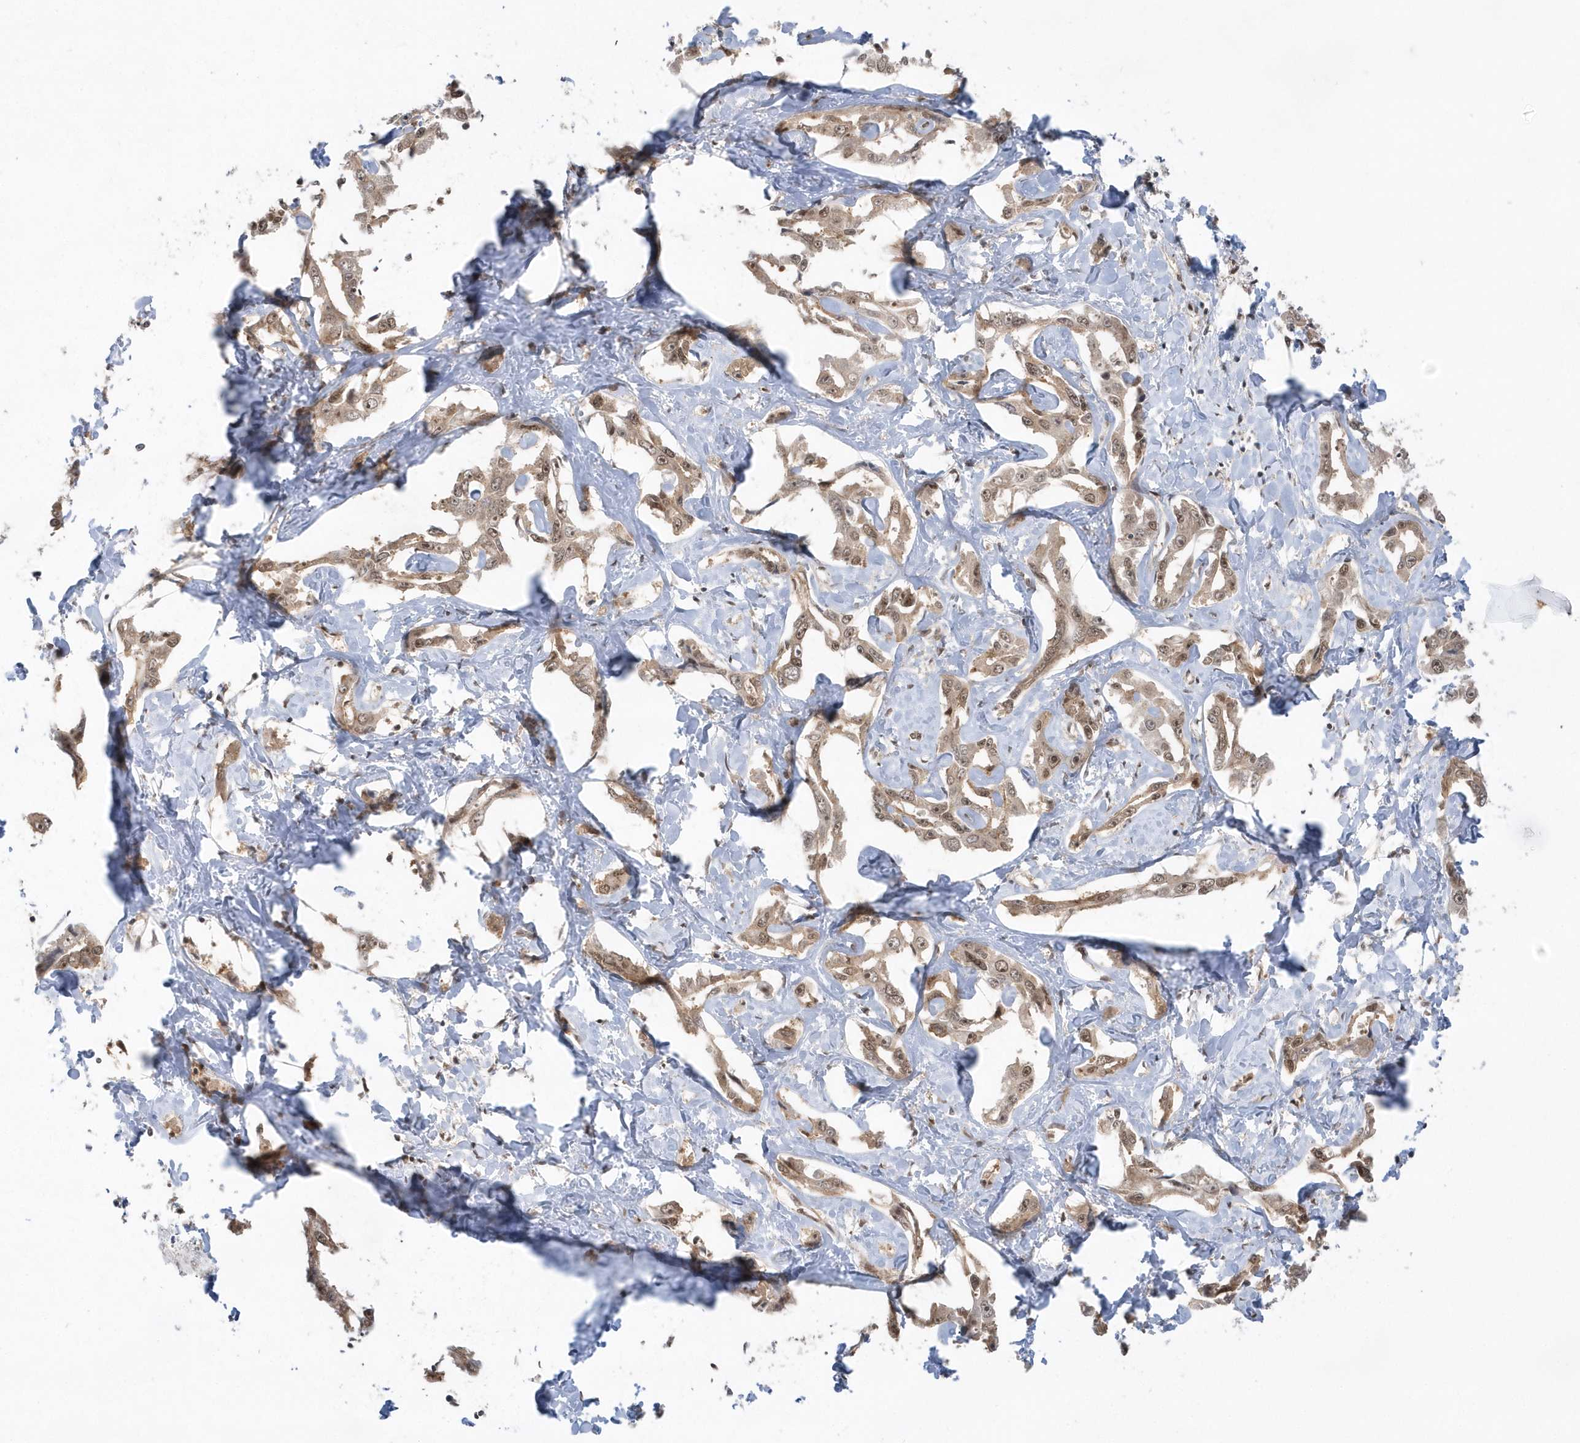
{"staining": {"intensity": "moderate", "quantity": ">75%", "location": "nuclear"}, "tissue": "liver cancer", "cell_type": "Tumor cells", "image_type": "cancer", "snomed": [{"axis": "morphology", "description": "Cholangiocarcinoma"}, {"axis": "topography", "description": "Liver"}], "caption": "Moderate nuclear positivity for a protein is present in approximately >75% of tumor cells of liver cholangiocarcinoma using immunohistochemistry (IHC).", "gene": "SEPHS1", "patient": {"sex": "male", "age": 59}}